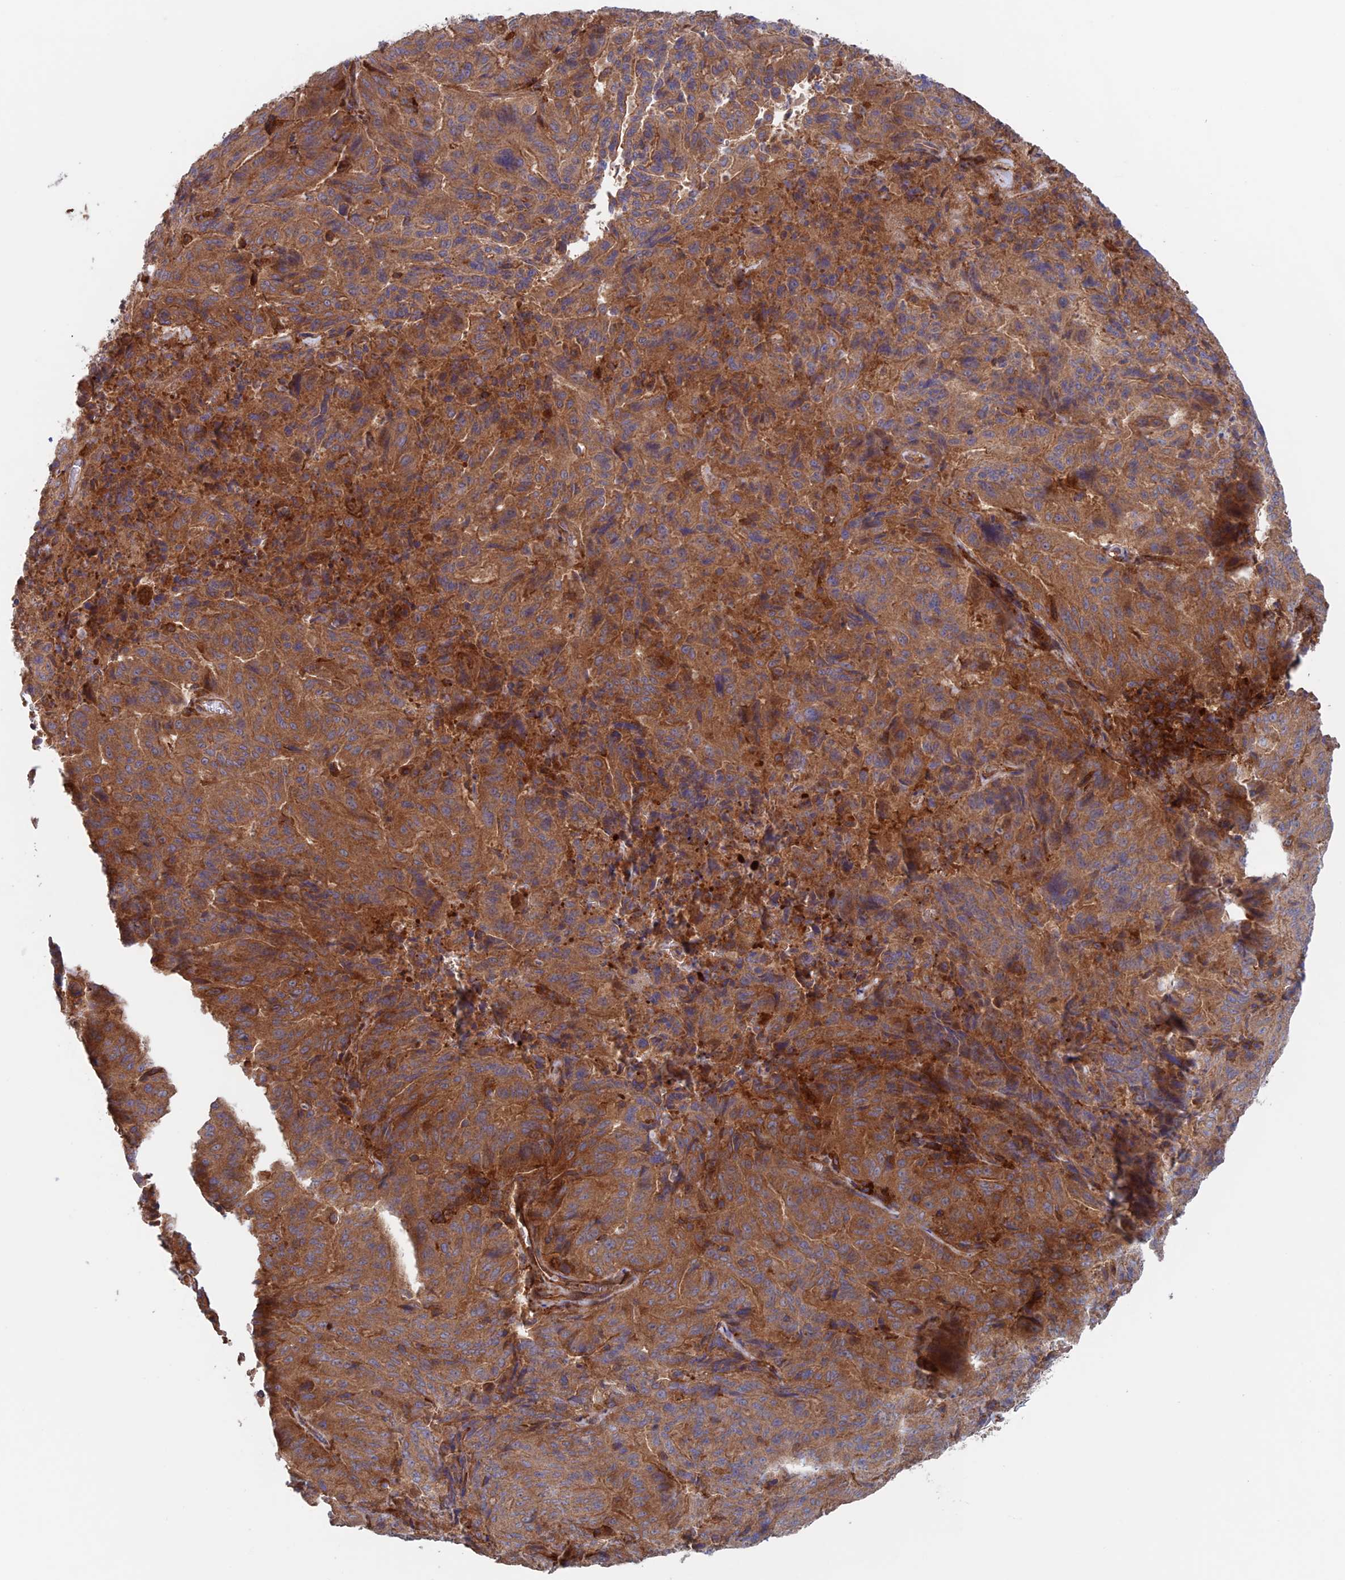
{"staining": {"intensity": "moderate", "quantity": ">75%", "location": "cytoplasmic/membranous"}, "tissue": "pancreatic cancer", "cell_type": "Tumor cells", "image_type": "cancer", "snomed": [{"axis": "morphology", "description": "Adenocarcinoma, NOS"}, {"axis": "topography", "description": "Pancreas"}], "caption": "Protein analysis of pancreatic cancer (adenocarcinoma) tissue reveals moderate cytoplasmic/membranous expression in approximately >75% of tumor cells.", "gene": "NUDT16L1", "patient": {"sex": "male", "age": 63}}